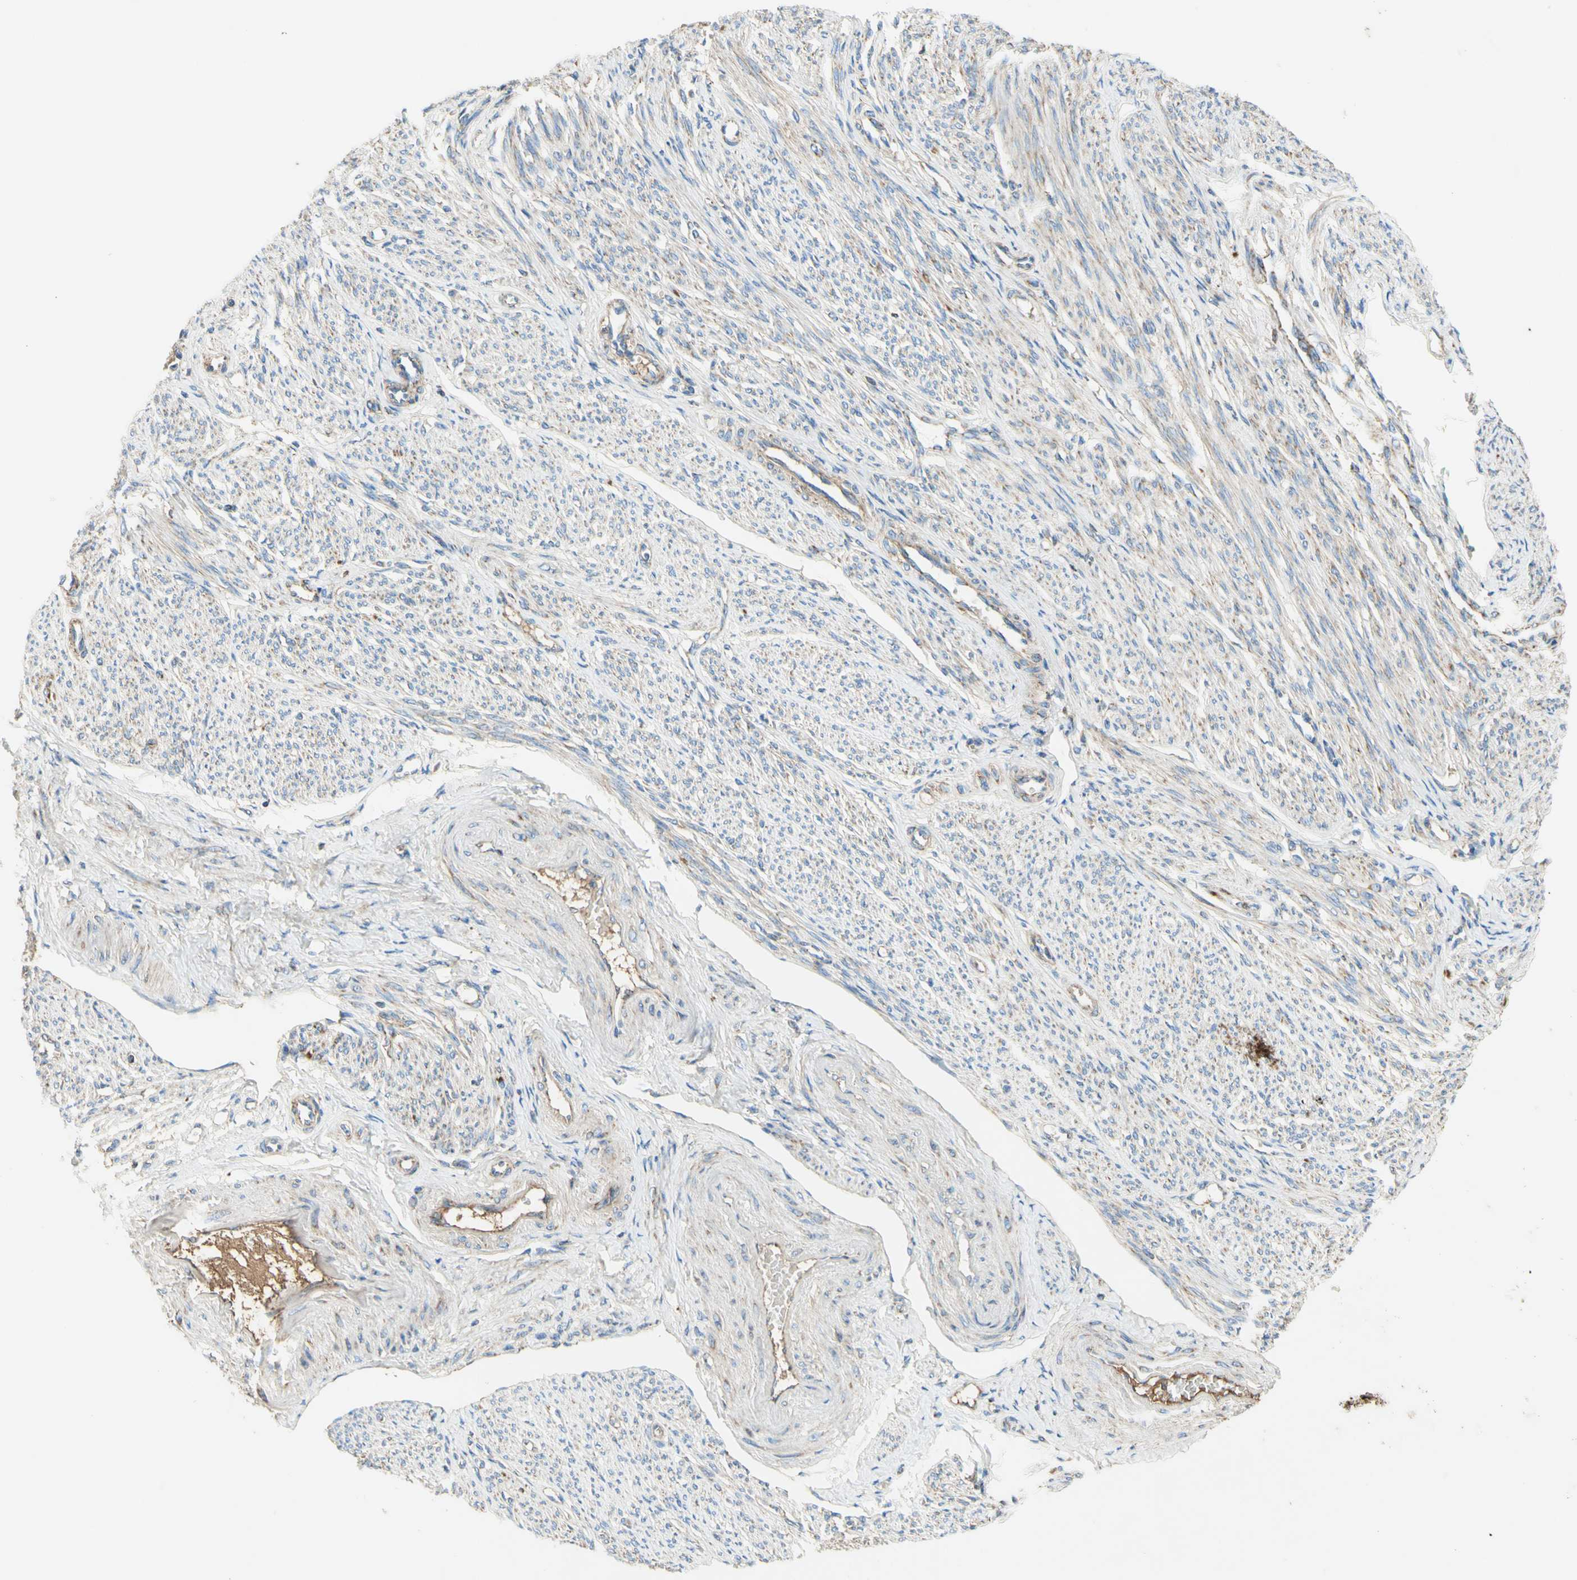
{"staining": {"intensity": "weak", "quantity": ">75%", "location": "cytoplasmic/membranous"}, "tissue": "smooth muscle", "cell_type": "Smooth muscle cells", "image_type": "normal", "snomed": [{"axis": "morphology", "description": "Normal tissue, NOS"}, {"axis": "topography", "description": "Smooth muscle"}], "caption": "The image shows a brown stain indicating the presence of a protein in the cytoplasmic/membranous of smooth muscle cells in smooth muscle. (Stains: DAB in brown, nuclei in blue, Microscopy: brightfield microscopy at high magnification).", "gene": "SDHB", "patient": {"sex": "female", "age": 65}}